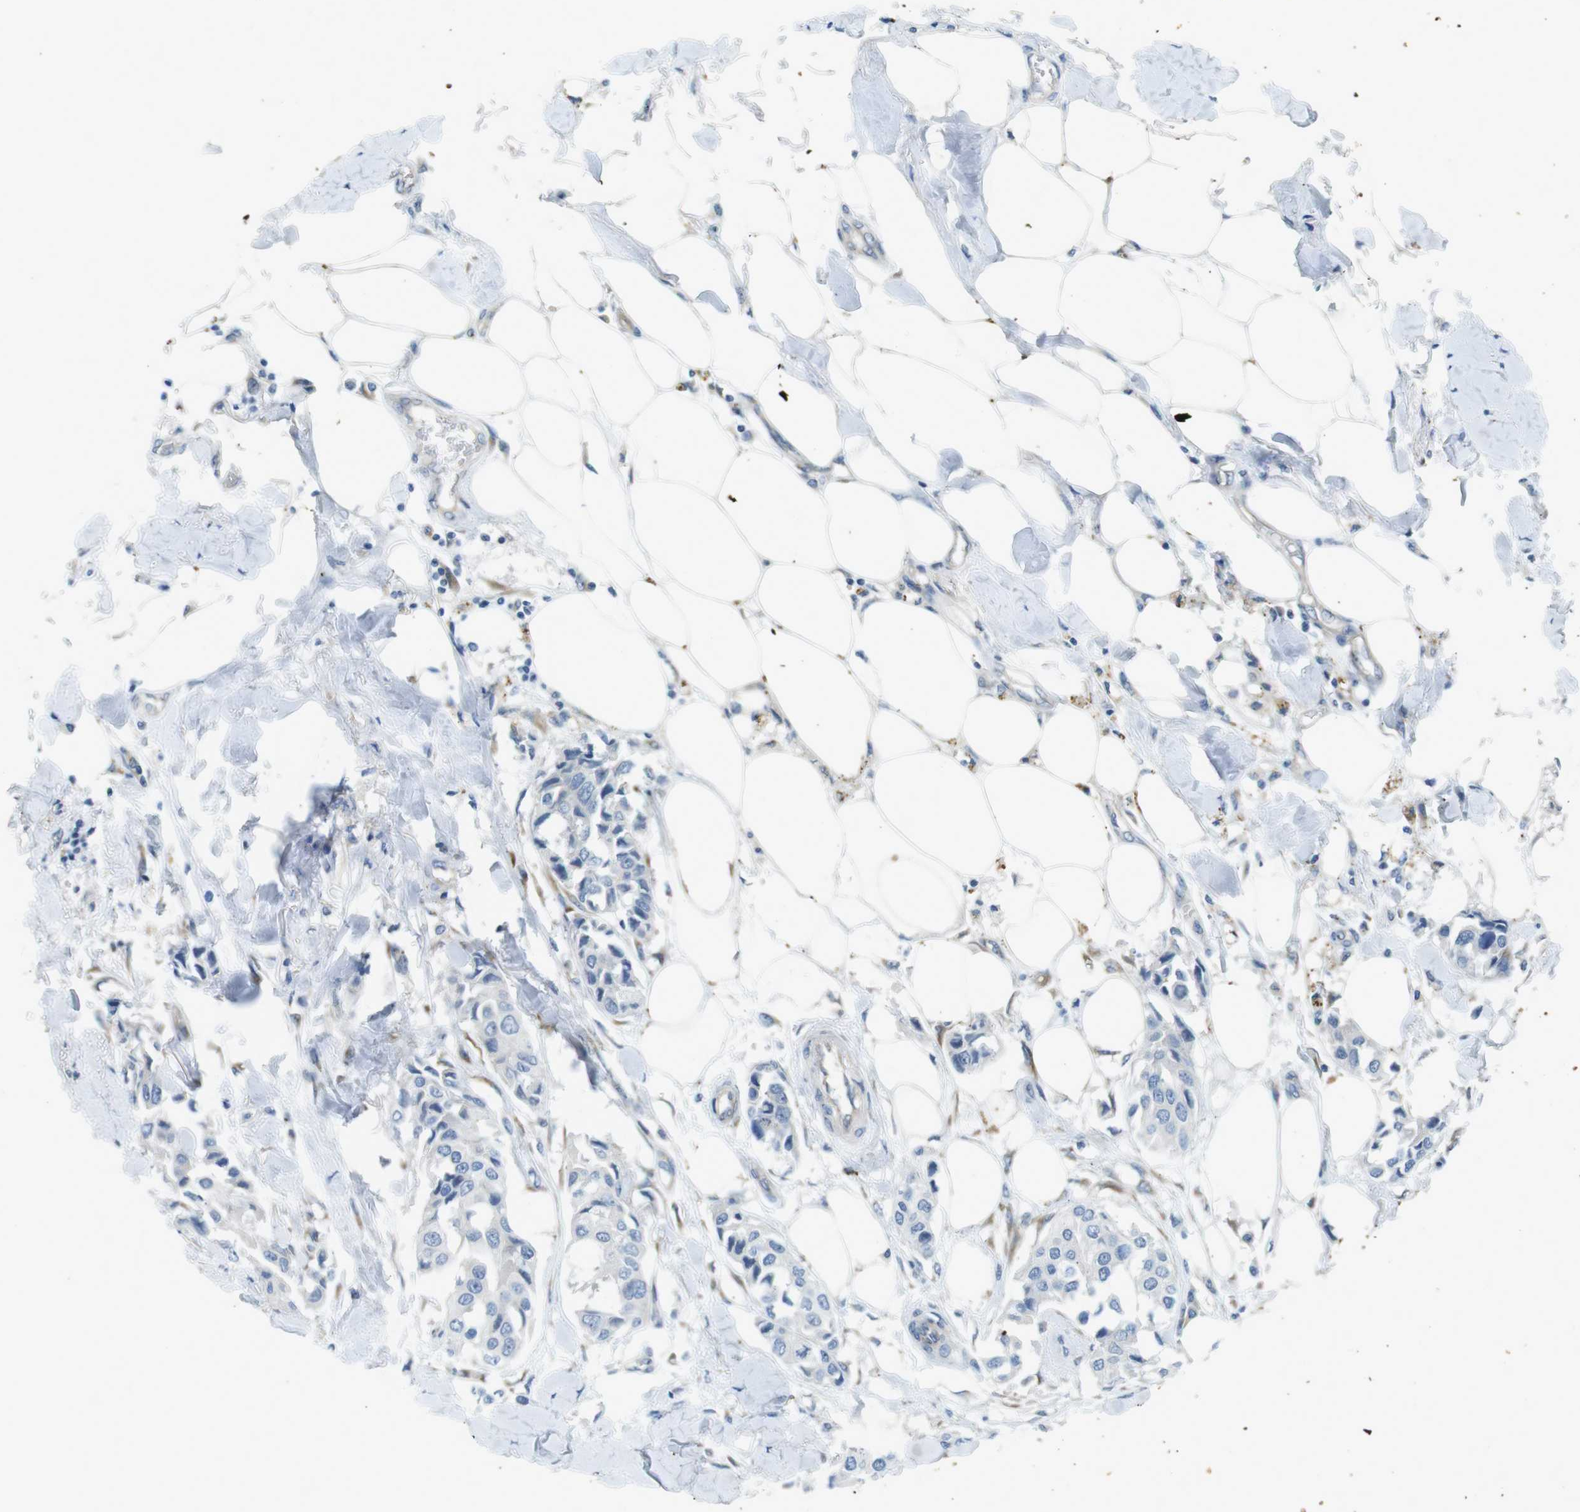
{"staining": {"intensity": "negative", "quantity": "none", "location": "none"}, "tissue": "breast cancer", "cell_type": "Tumor cells", "image_type": "cancer", "snomed": [{"axis": "morphology", "description": "Duct carcinoma"}, {"axis": "topography", "description": "Breast"}], "caption": "This micrograph is of infiltrating ductal carcinoma (breast) stained with immunohistochemistry (IHC) to label a protein in brown with the nuclei are counter-stained blue. There is no expression in tumor cells.", "gene": "FLCN", "patient": {"sex": "female", "age": 80}}